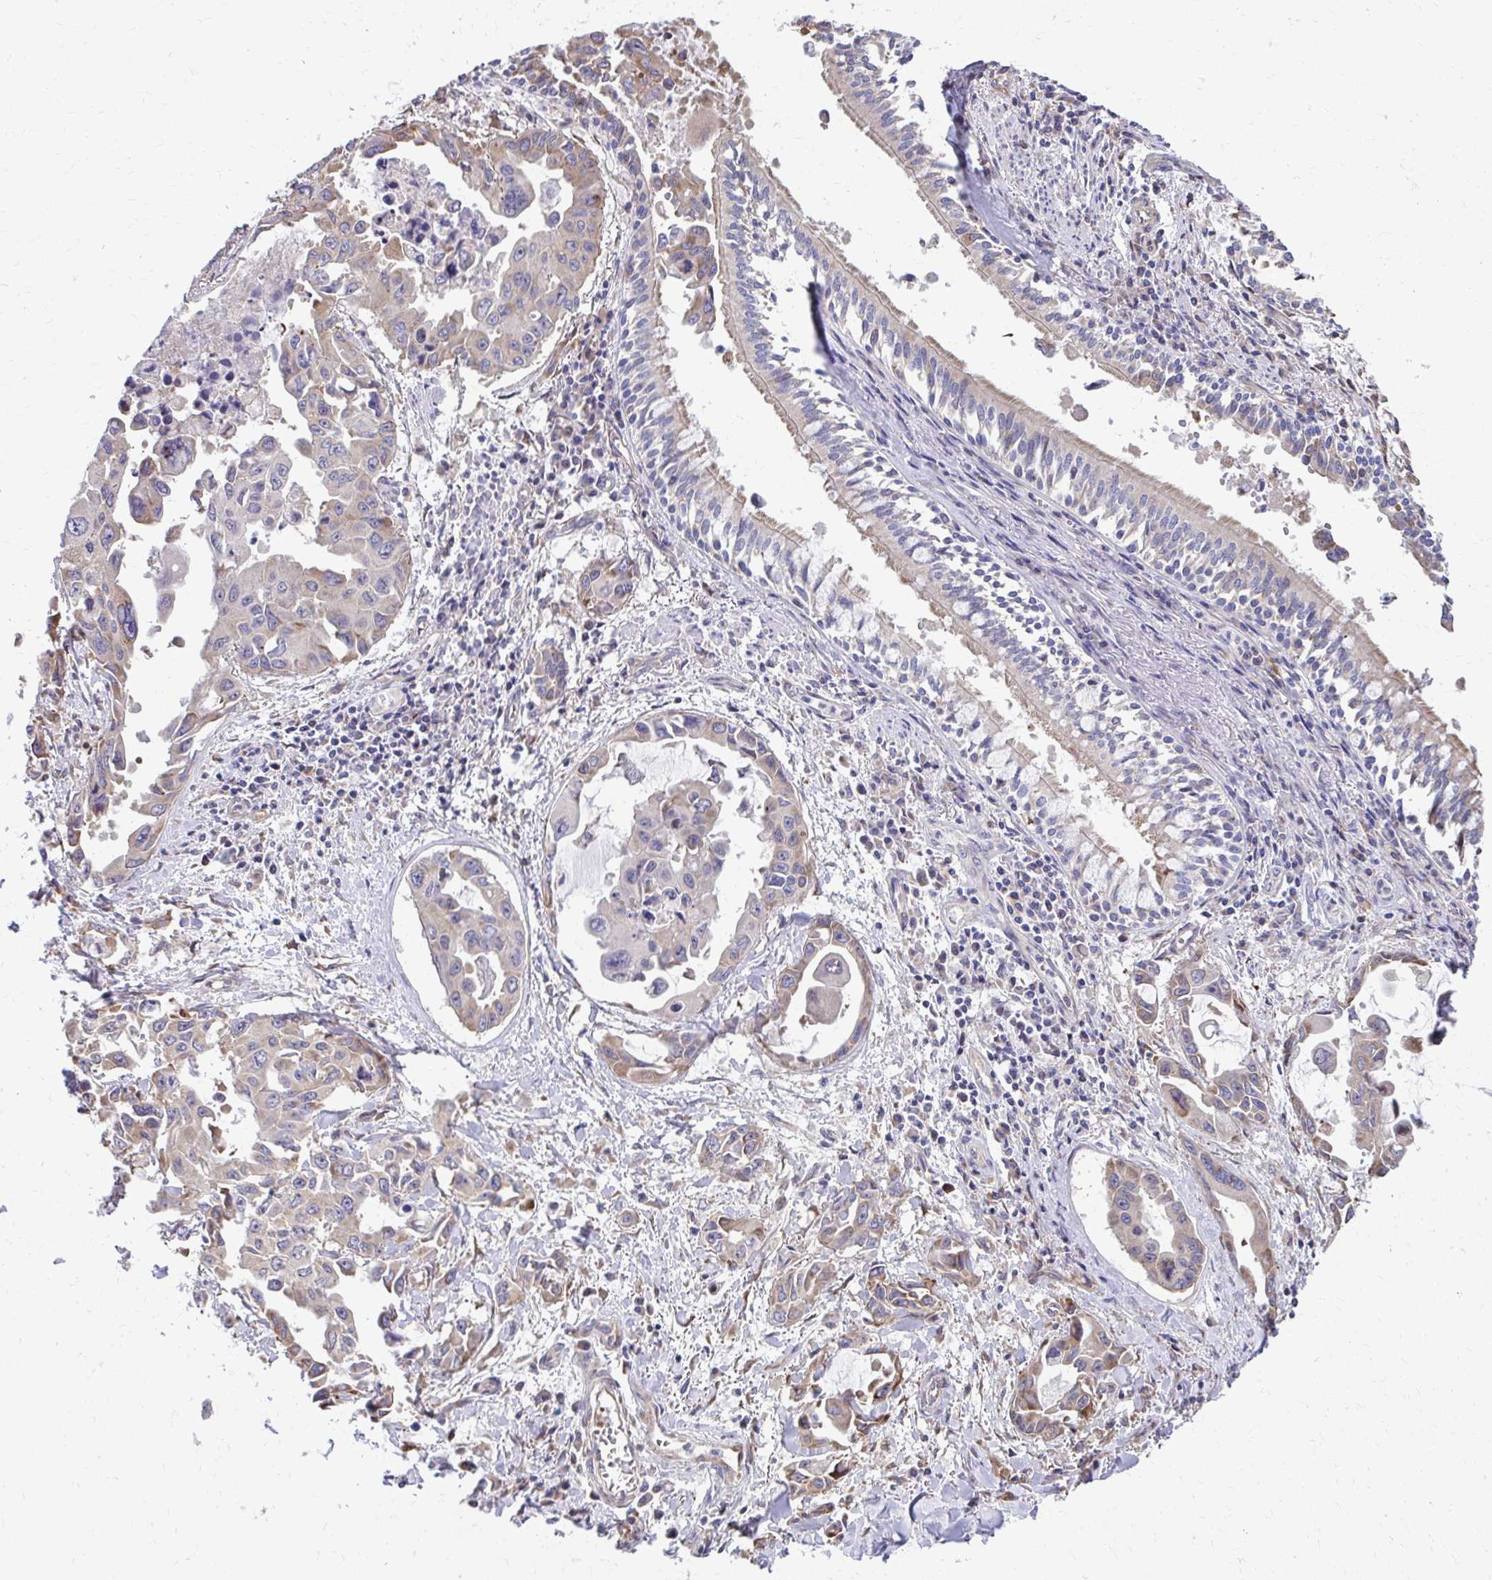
{"staining": {"intensity": "weak", "quantity": "25%-75%", "location": "cytoplasmic/membranous"}, "tissue": "lung cancer", "cell_type": "Tumor cells", "image_type": "cancer", "snomed": [{"axis": "morphology", "description": "Adenocarcinoma, NOS"}, {"axis": "topography", "description": "Lung"}], "caption": "Immunohistochemical staining of human lung cancer (adenocarcinoma) exhibits weak cytoplasmic/membranous protein staining in approximately 25%-75% of tumor cells.", "gene": "ZNF778", "patient": {"sex": "male", "age": 64}}